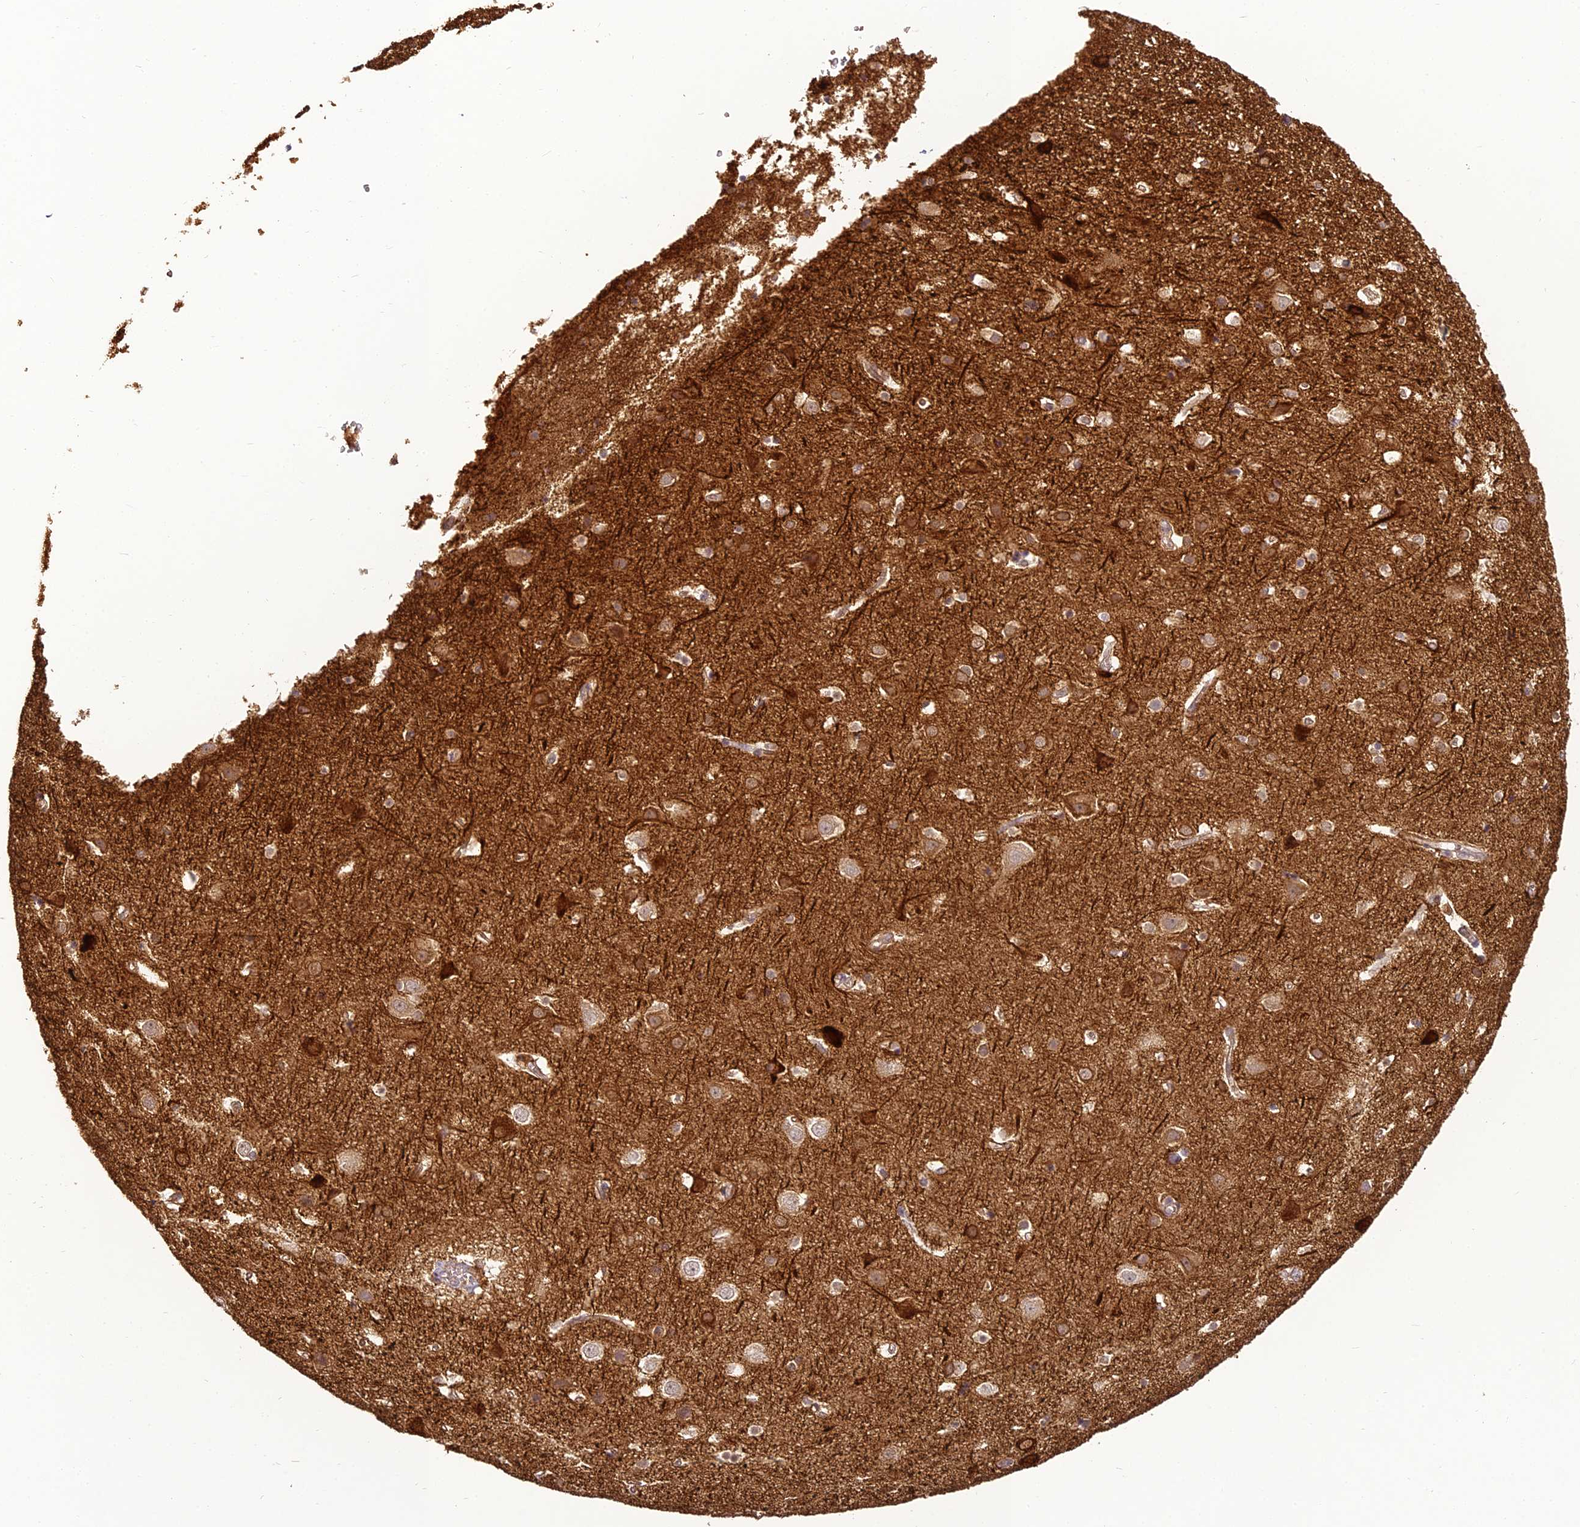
{"staining": {"intensity": "weak", "quantity": "25%-75%", "location": "cytoplasmic/membranous"}, "tissue": "cerebral cortex", "cell_type": "Endothelial cells", "image_type": "normal", "snomed": [{"axis": "morphology", "description": "Normal tissue, NOS"}, {"axis": "topography", "description": "Cerebral cortex"}], "caption": "Immunohistochemical staining of normal cerebral cortex demonstrates 25%-75% levels of weak cytoplasmic/membranous protein expression in about 25%-75% of endothelial cells.", "gene": "BCDIN3D", "patient": {"sex": "male", "age": 54}}